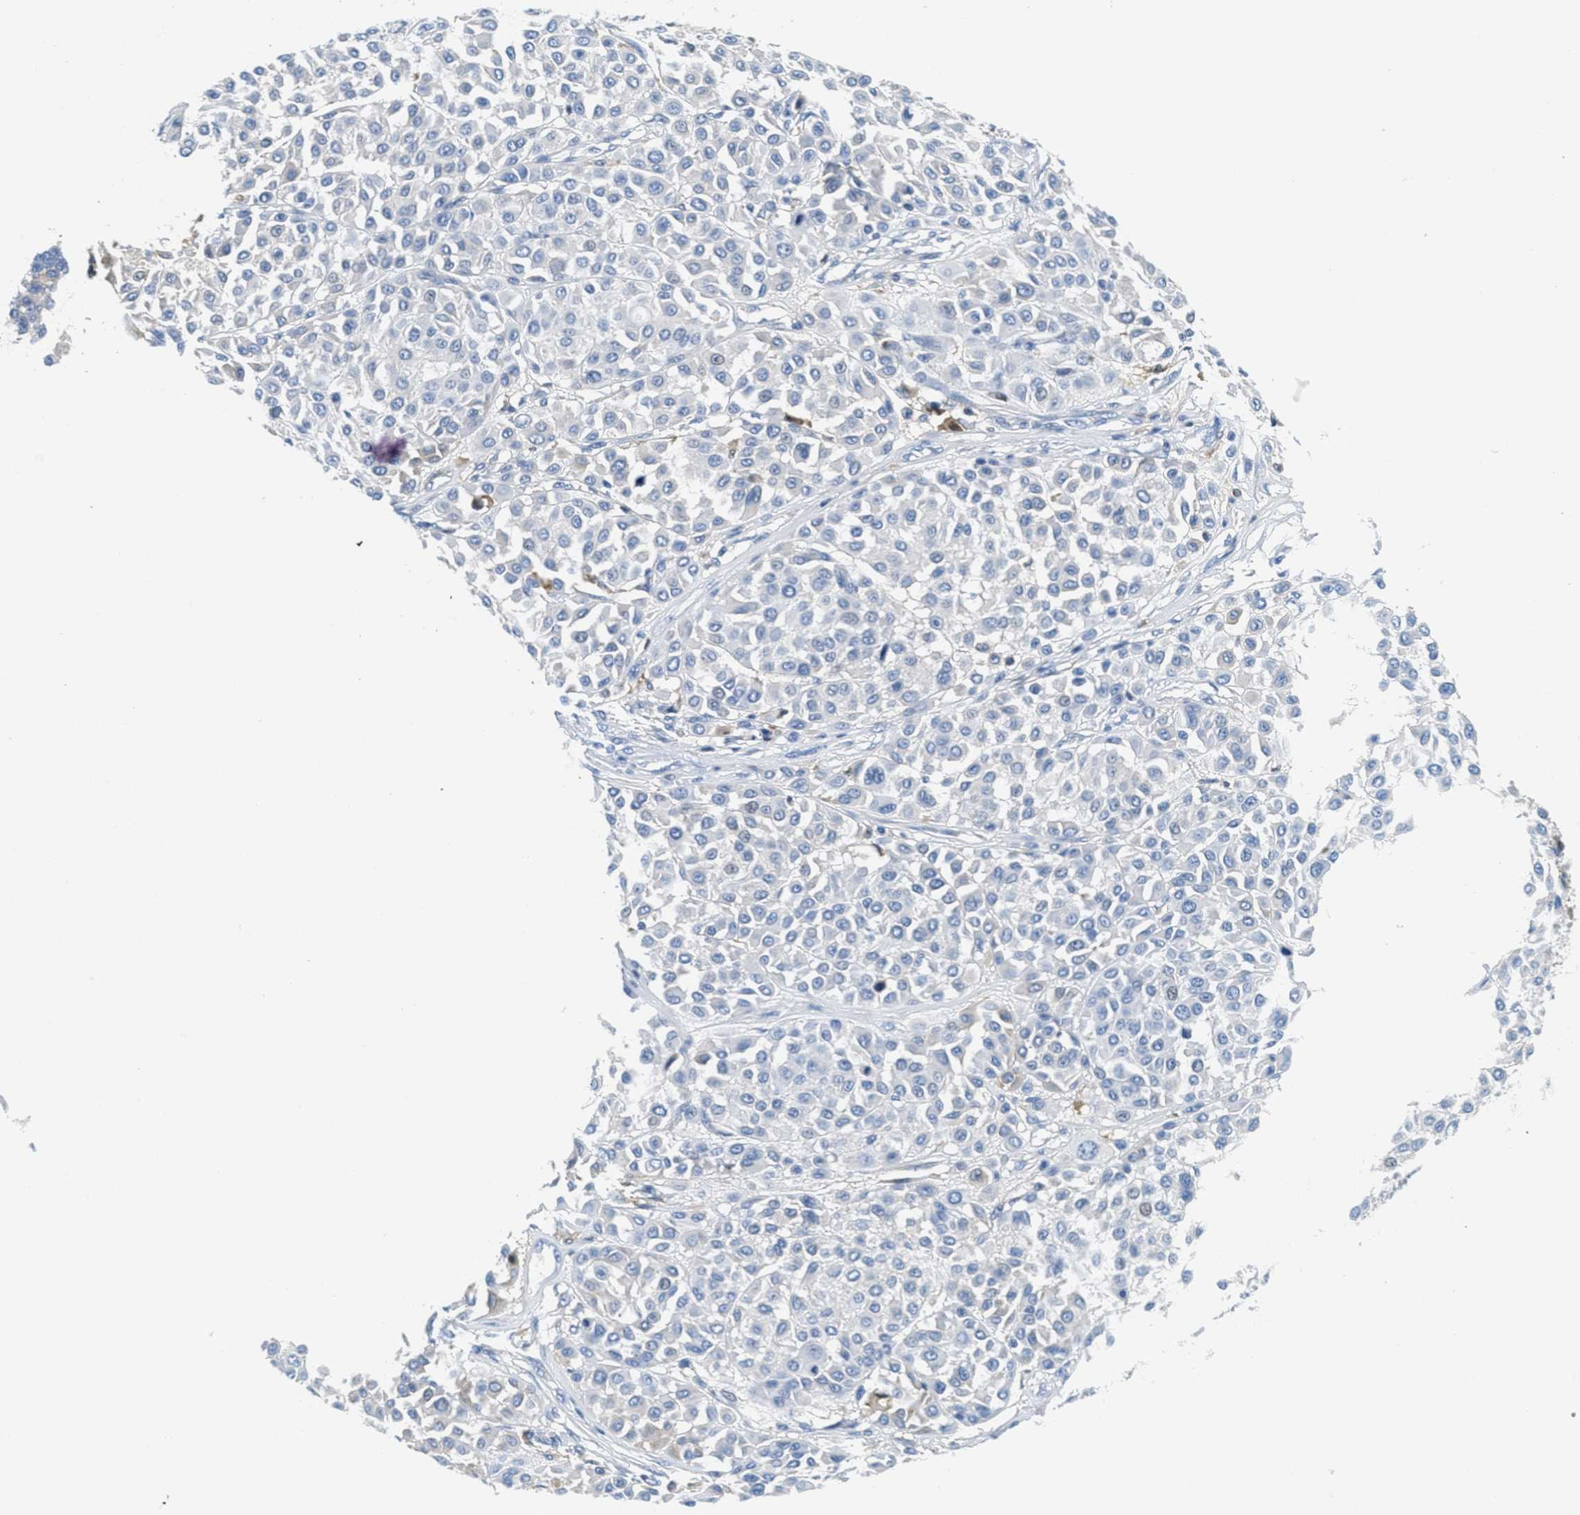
{"staining": {"intensity": "negative", "quantity": "none", "location": "none"}, "tissue": "melanoma", "cell_type": "Tumor cells", "image_type": "cancer", "snomed": [{"axis": "morphology", "description": "Malignant melanoma, Metastatic site"}, {"axis": "topography", "description": "Soft tissue"}], "caption": "A histopathology image of malignant melanoma (metastatic site) stained for a protein exhibits no brown staining in tumor cells.", "gene": "SERPINA1", "patient": {"sex": "male", "age": 41}}